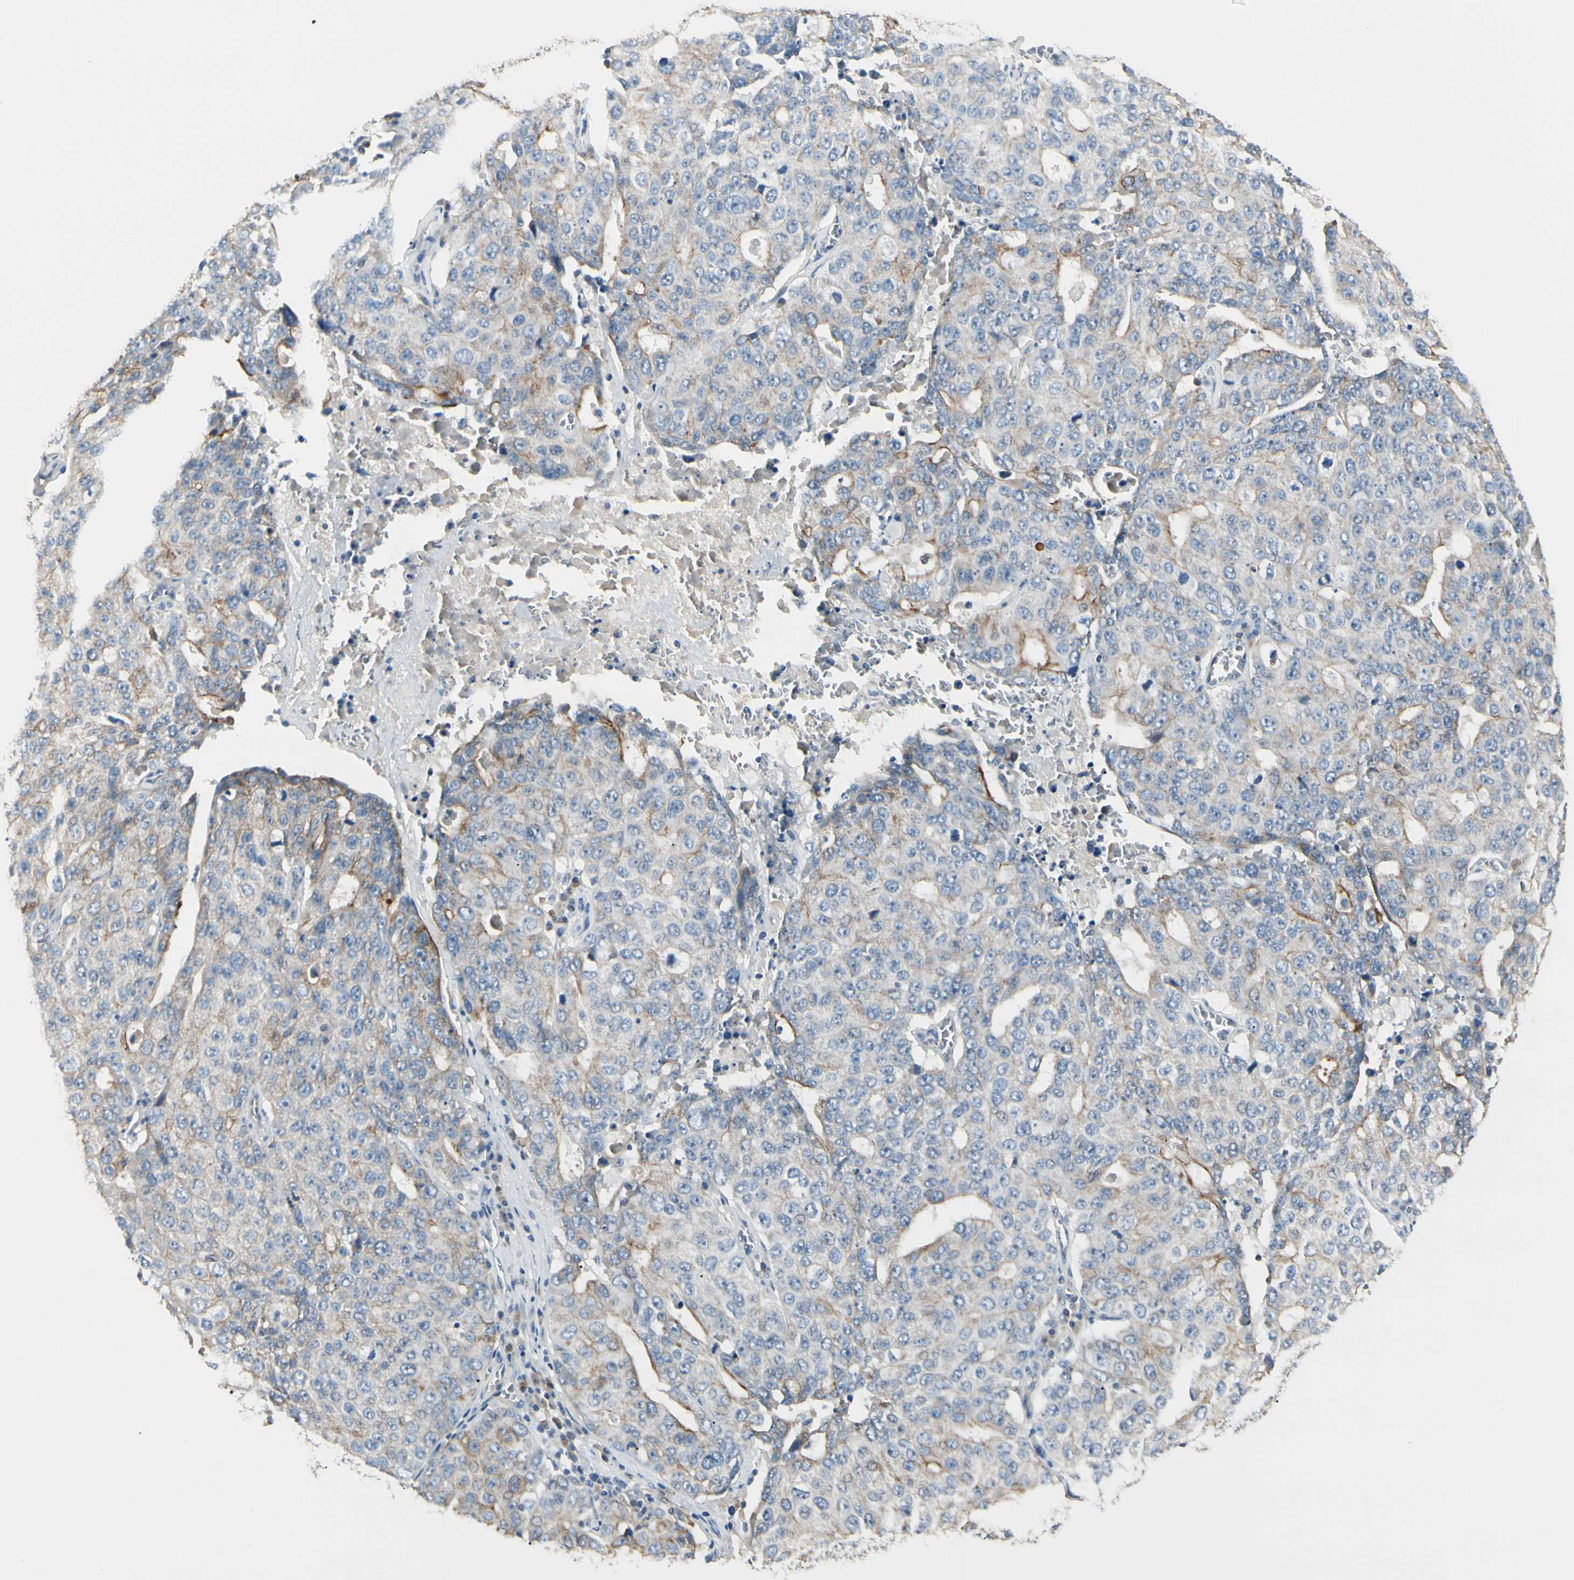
{"staining": {"intensity": "weak", "quantity": "25%-75%", "location": "cytoplasmic/membranous"}, "tissue": "ovarian cancer", "cell_type": "Tumor cells", "image_type": "cancer", "snomed": [{"axis": "morphology", "description": "Carcinoma, endometroid"}, {"axis": "topography", "description": "Ovary"}], "caption": "Immunohistochemical staining of human ovarian cancer shows low levels of weak cytoplasmic/membranous expression in about 25%-75% of tumor cells.", "gene": "DUSP12", "patient": {"sex": "female", "age": 62}}